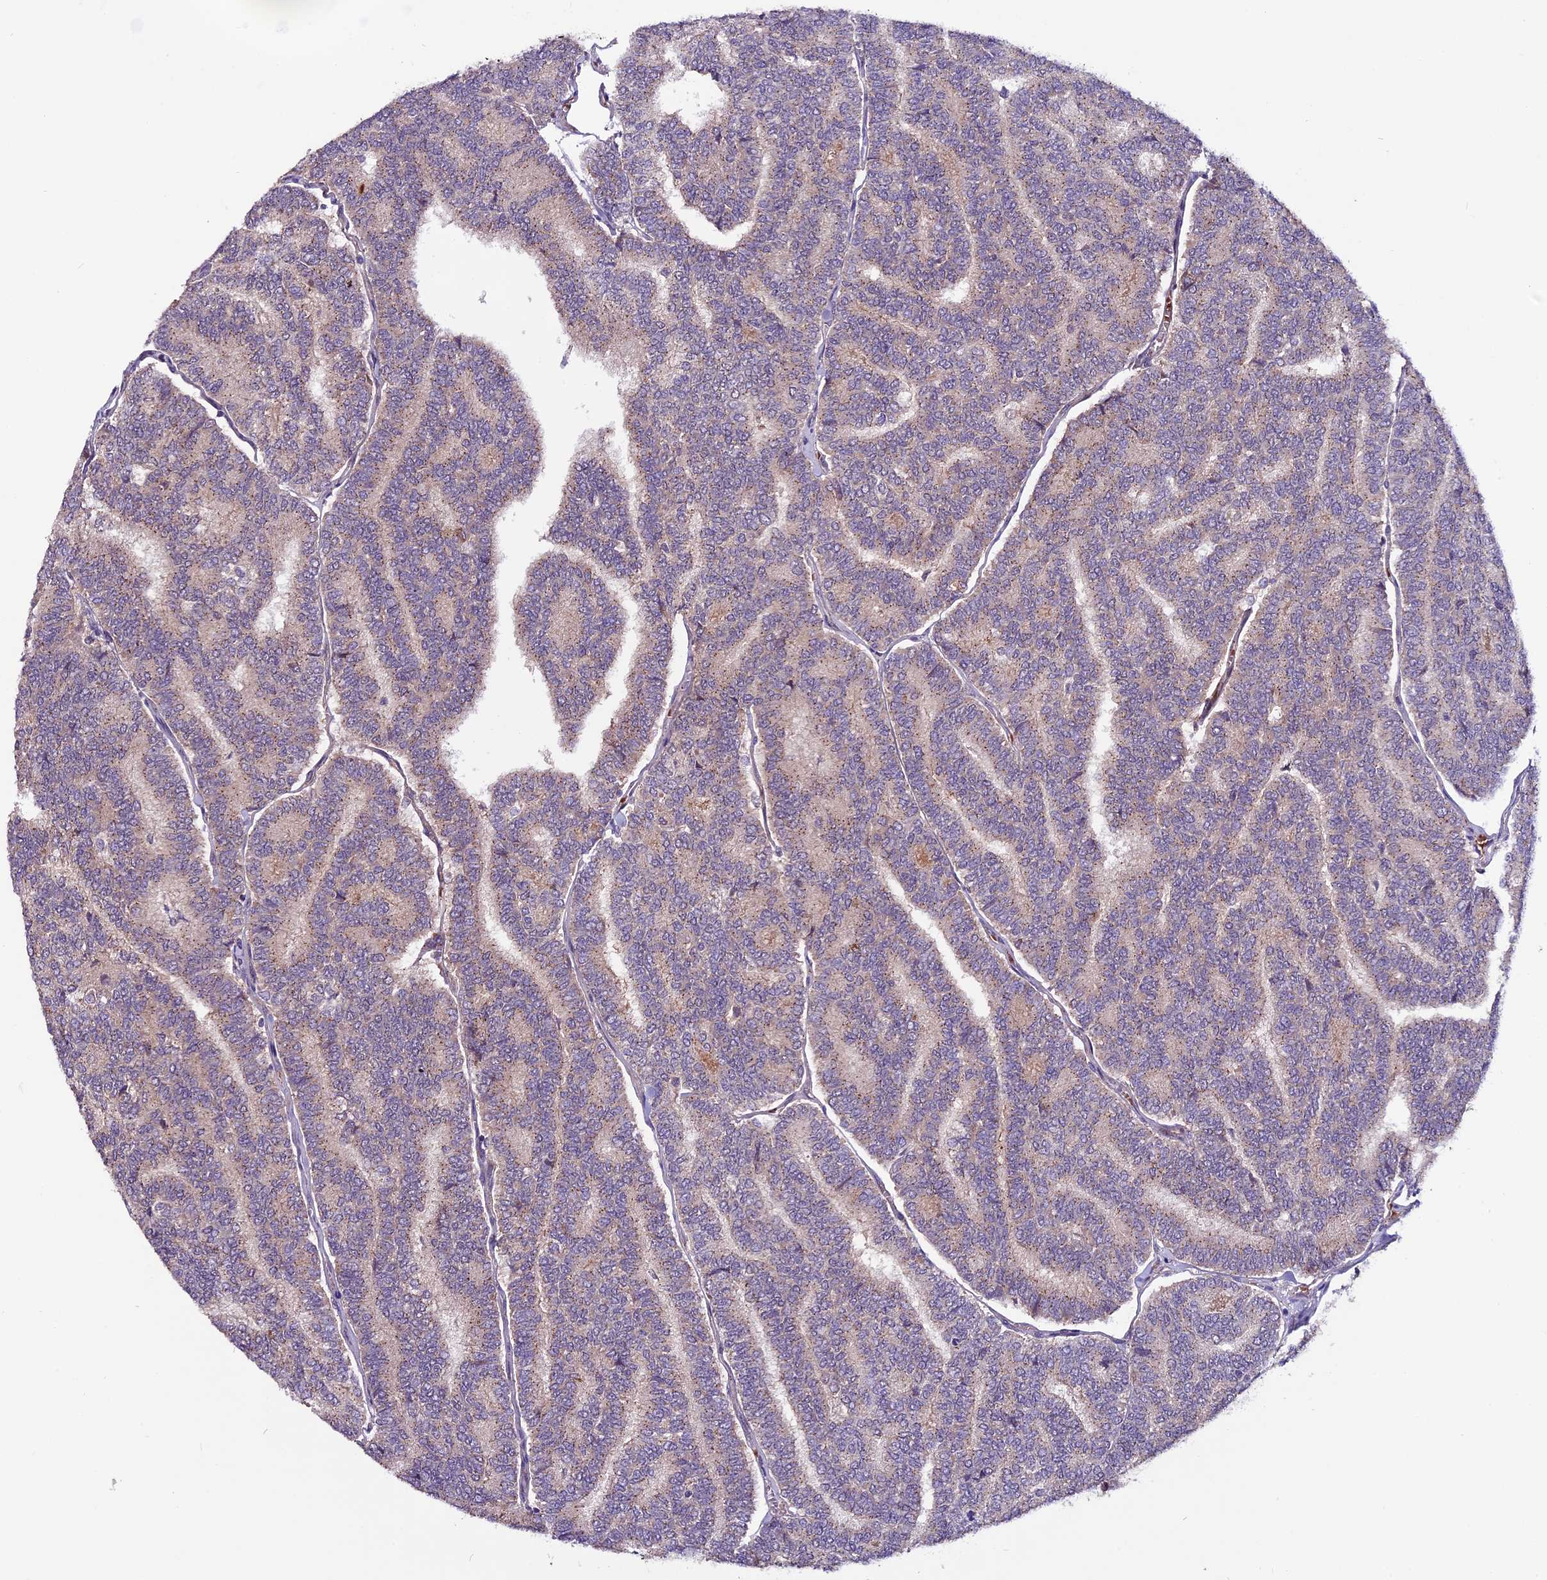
{"staining": {"intensity": "weak", "quantity": ">75%", "location": "cytoplasmic/membranous"}, "tissue": "thyroid cancer", "cell_type": "Tumor cells", "image_type": "cancer", "snomed": [{"axis": "morphology", "description": "Papillary adenocarcinoma, NOS"}, {"axis": "topography", "description": "Thyroid gland"}], "caption": "Protein staining of thyroid cancer (papillary adenocarcinoma) tissue reveals weak cytoplasmic/membranous positivity in approximately >75% of tumor cells. The protein is shown in brown color, while the nuclei are stained blue.", "gene": "RINL", "patient": {"sex": "female", "age": 35}}